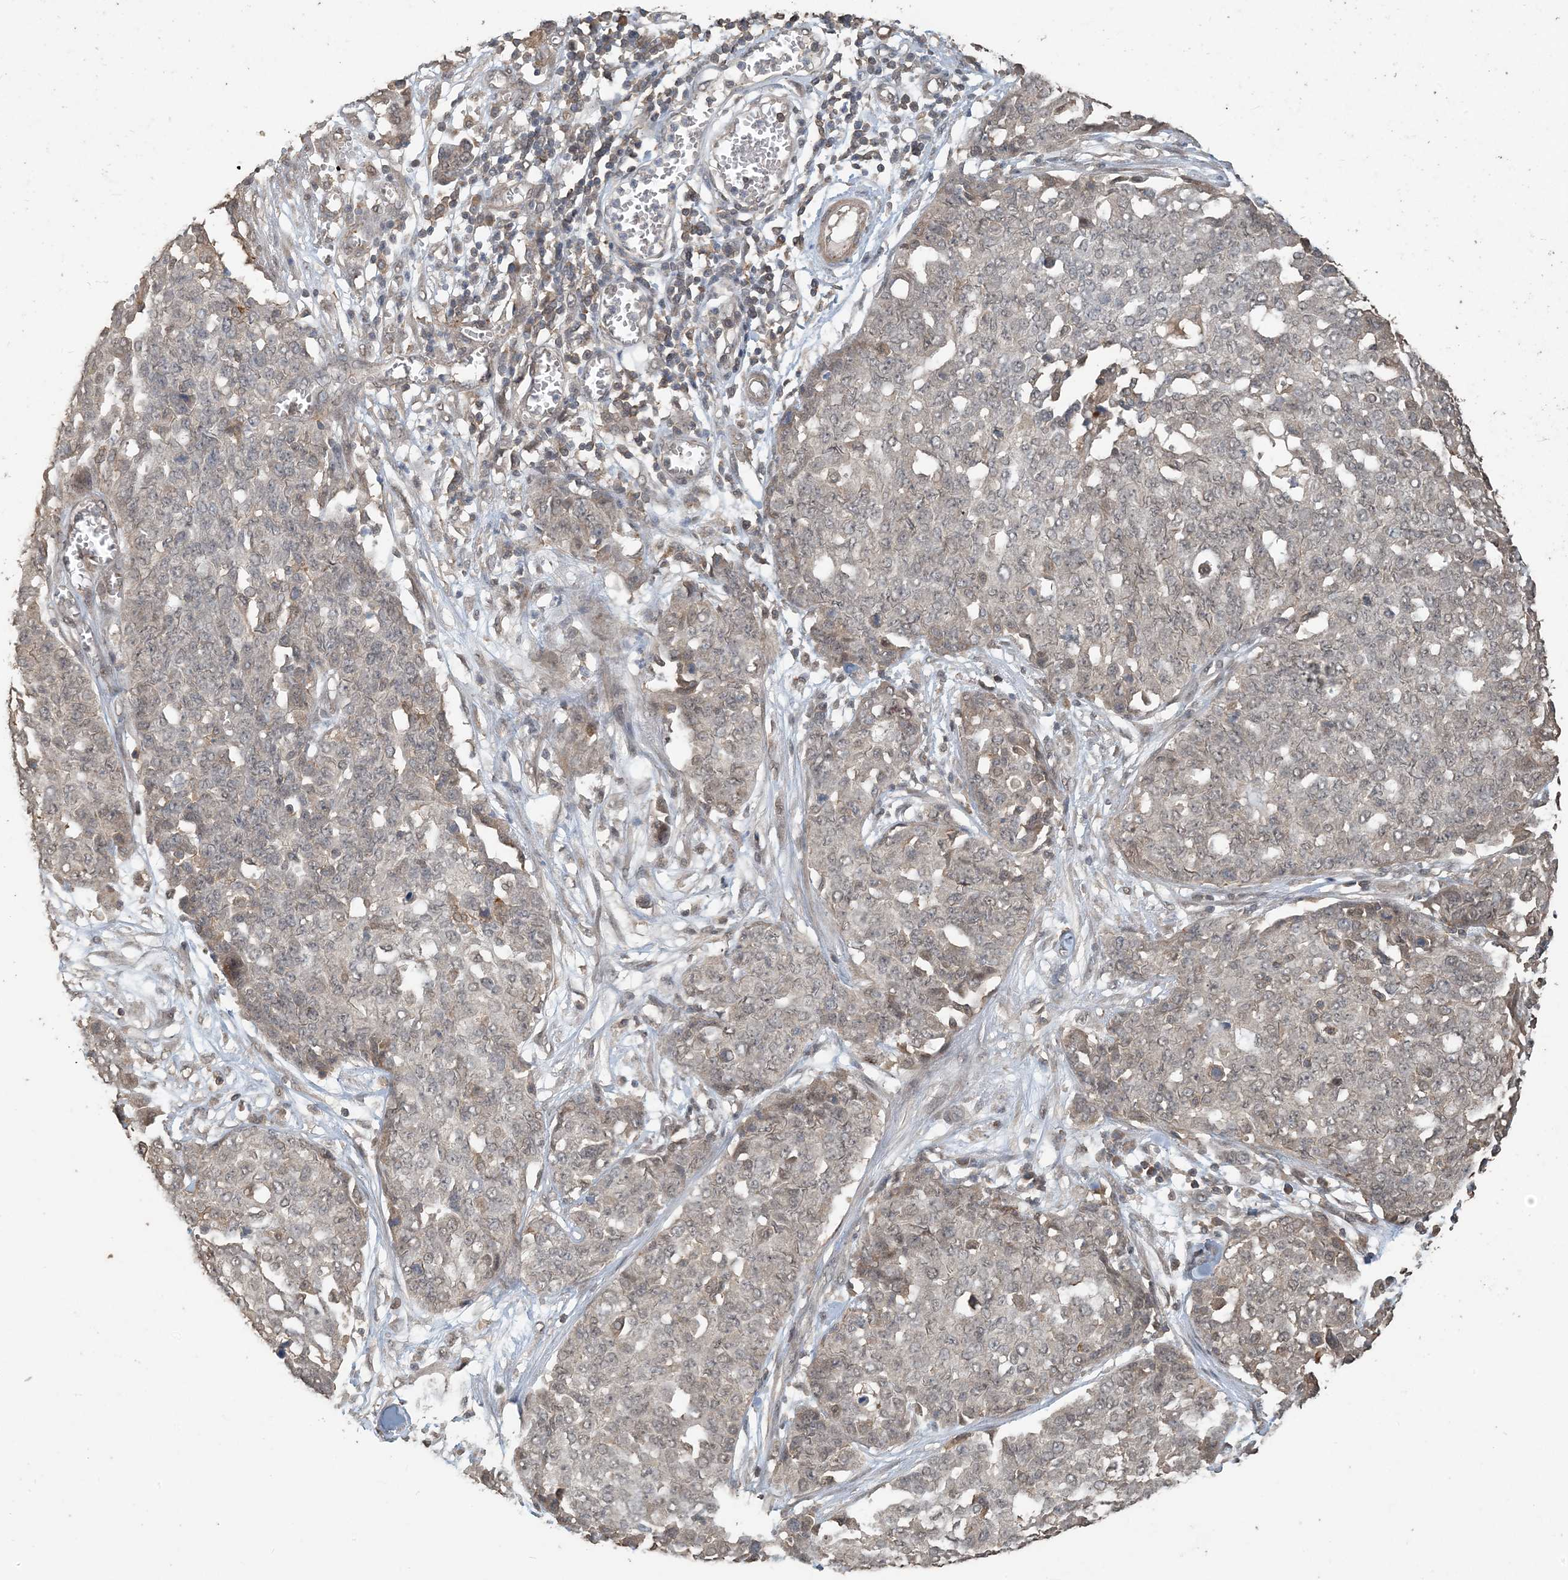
{"staining": {"intensity": "weak", "quantity": "<25%", "location": "nuclear"}, "tissue": "ovarian cancer", "cell_type": "Tumor cells", "image_type": "cancer", "snomed": [{"axis": "morphology", "description": "Cystadenocarcinoma, serous, NOS"}, {"axis": "topography", "description": "Soft tissue"}, {"axis": "topography", "description": "Ovary"}], "caption": "Image shows no significant protein expression in tumor cells of serous cystadenocarcinoma (ovarian). (Brightfield microscopy of DAB IHC at high magnification).", "gene": "ZC3H12A", "patient": {"sex": "female", "age": 57}}